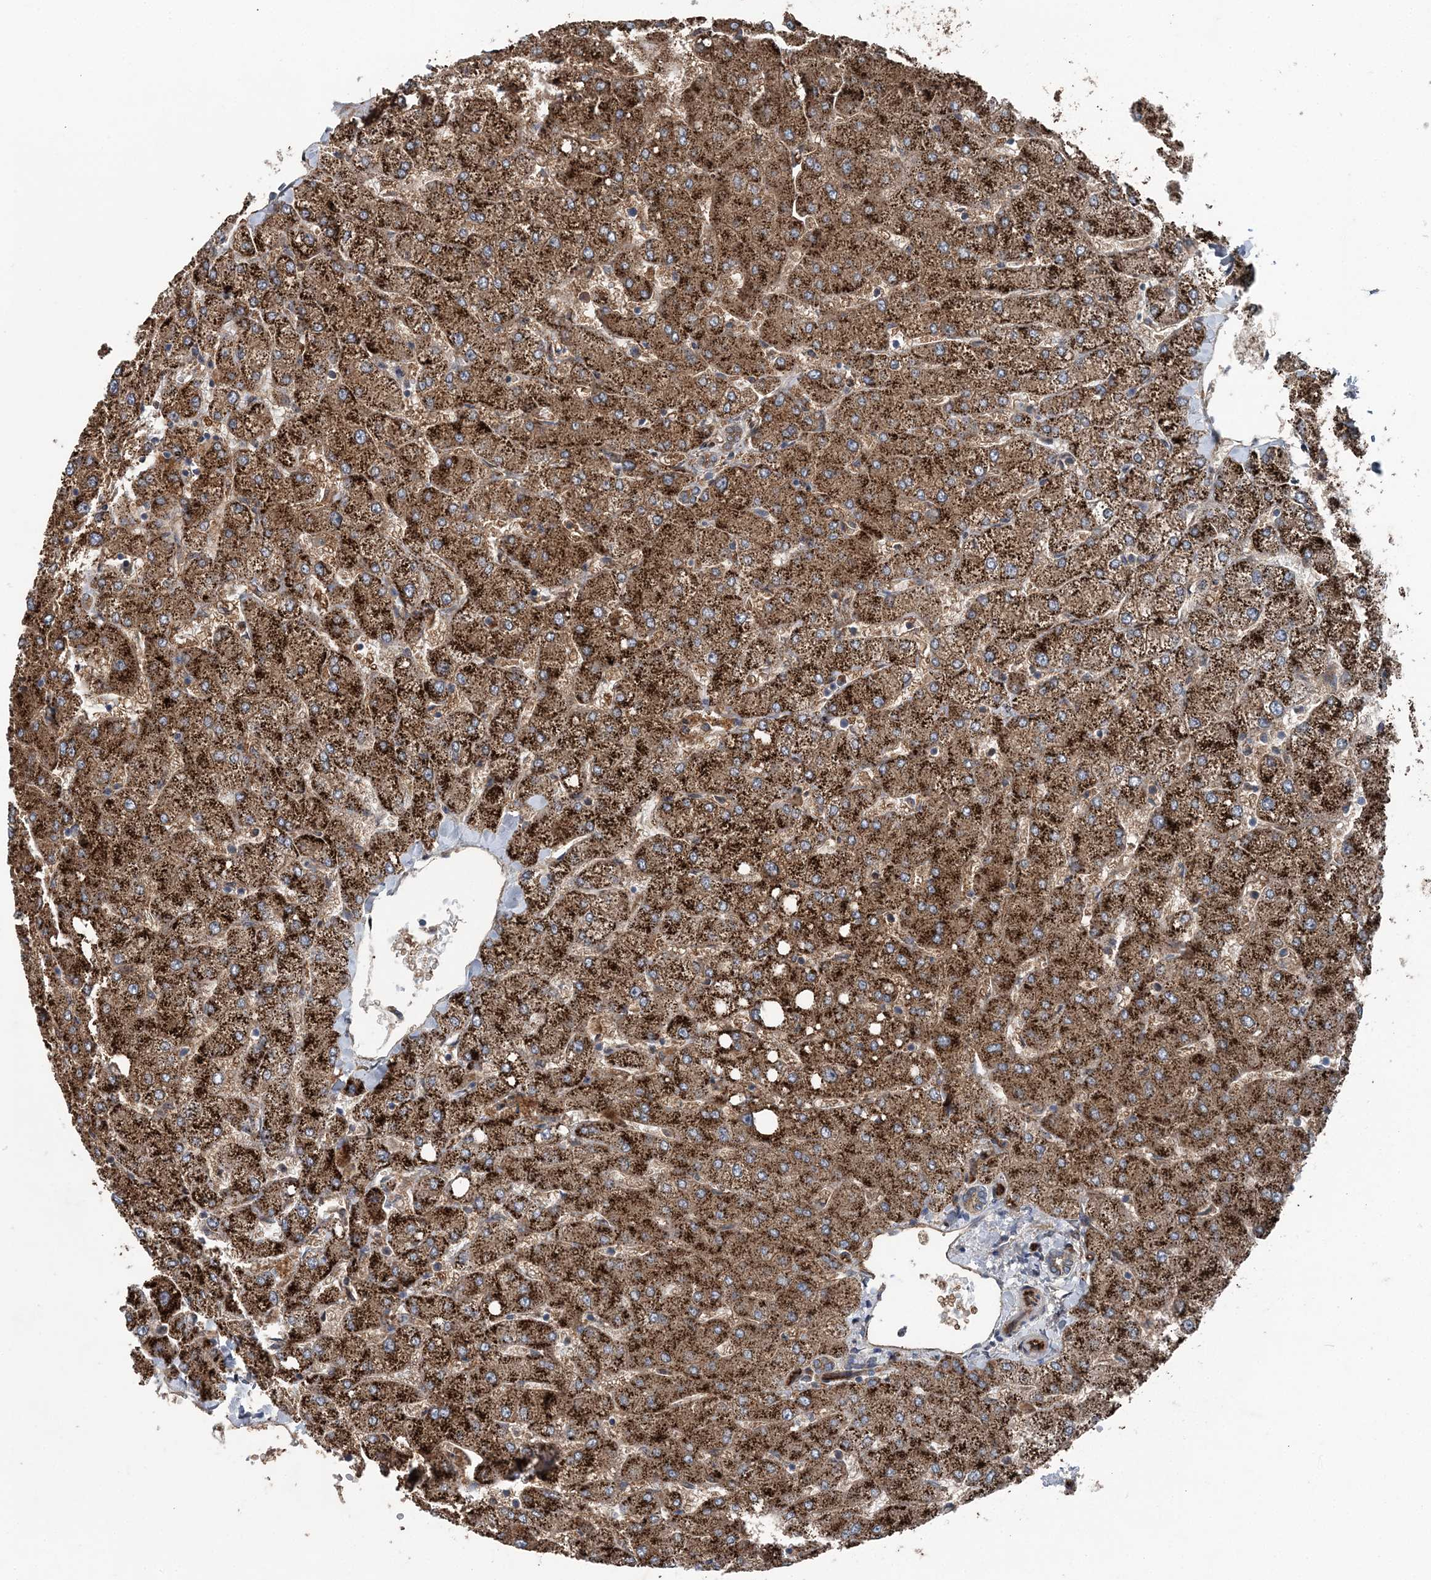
{"staining": {"intensity": "moderate", "quantity": ">75%", "location": "cytoplasmic/membranous"}, "tissue": "liver", "cell_type": "Cholangiocytes", "image_type": "normal", "snomed": [{"axis": "morphology", "description": "Normal tissue, NOS"}, {"axis": "topography", "description": "Liver"}], "caption": "High-magnification brightfield microscopy of unremarkable liver stained with DAB (brown) and counterstained with hematoxylin (blue). cholangiocytes exhibit moderate cytoplasmic/membranous expression is seen in approximately>75% of cells. The protein is stained brown, and the nuclei are stained in blue (DAB (3,3'-diaminobenzidine) IHC with brightfield microscopy, high magnification).", "gene": "SPOPL", "patient": {"sex": "female", "age": 54}}